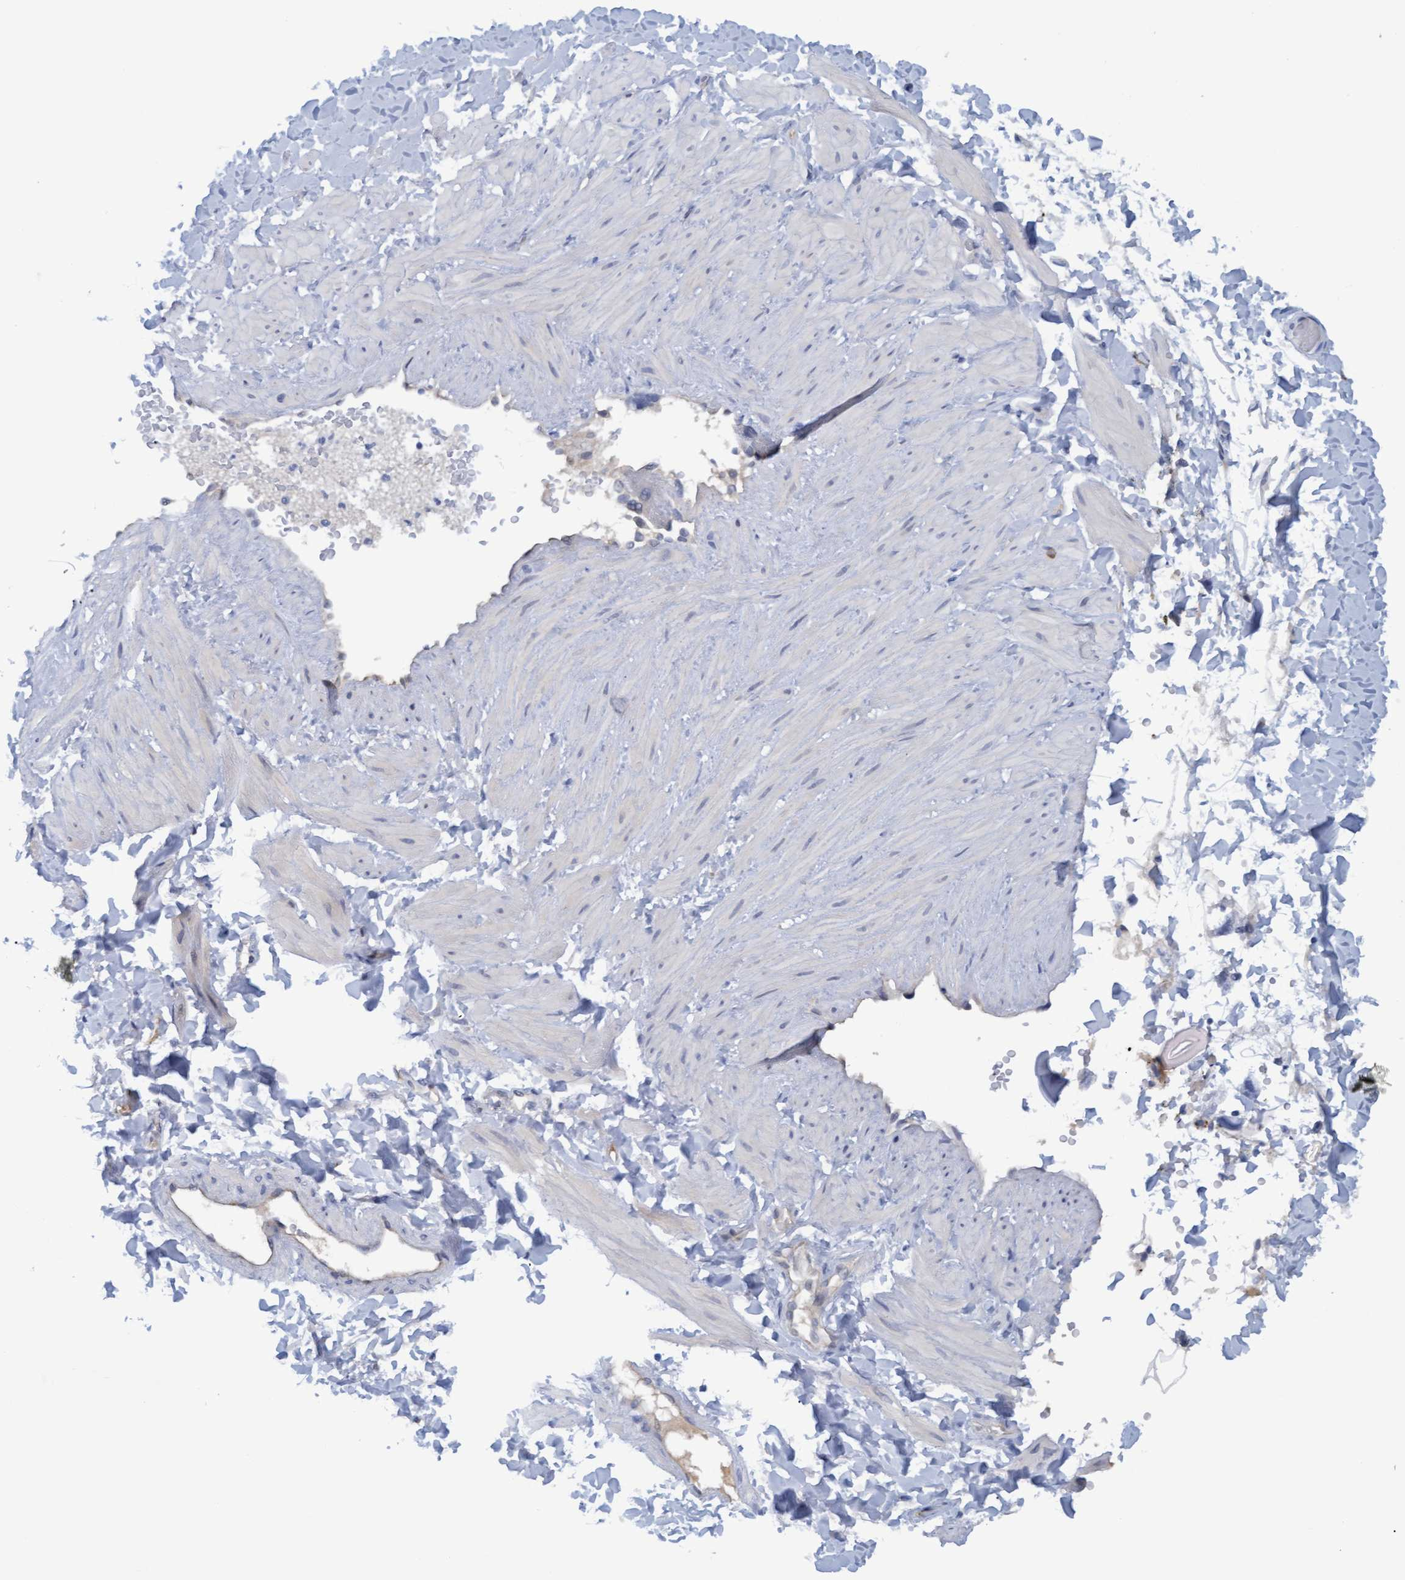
{"staining": {"intensity": "negative", "quantity": "none", "location": "none"}, "tissue": "adipose tissue", "cell_type": "Adipocytes", "image_type": "normal", "snomed": [{"axis": "morphology", "description": "Normal tissue, NOS"}, {"axis": "topography", "description": "Adipose tissue"}, {"axis": "topography", "description": "Vascular tissue"}, {"axis": "topography", "description": "Peripheral nerve tissue"}], "caption": "Adipocytes are negative for protein expression in unremarkable human adipose tissue. (Stains: DAB immunohistochemistry with hematoxylin counter stain, Microscopy: brightfield microscopy at high magnification).", "gene": "STXBP1", "patient": {"sex": "male", "age": 25}}